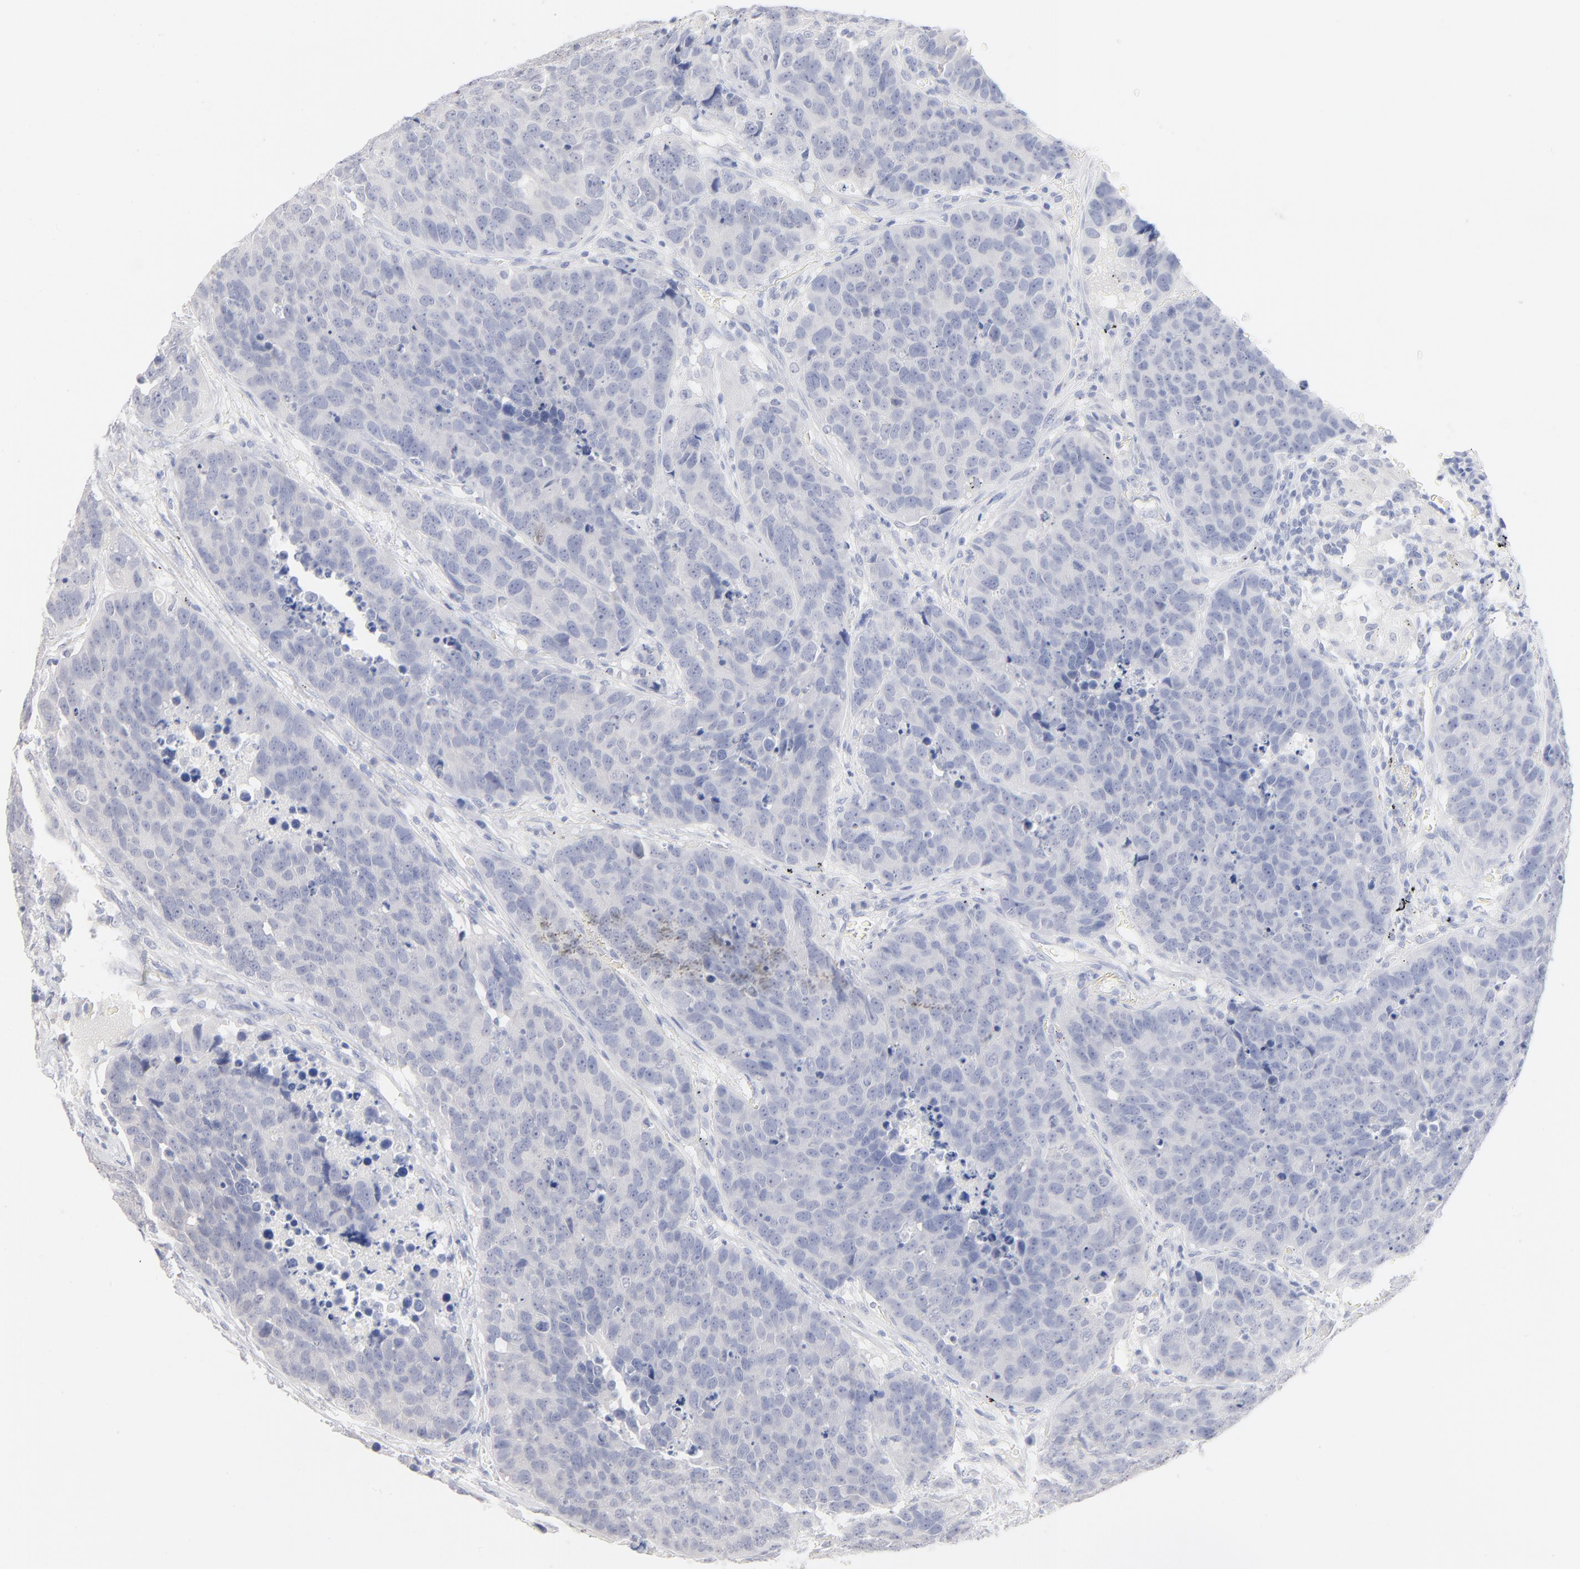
{"staining": {"intensity": "negative", "quantity": "none", "location": "none"}, "tissue": "carcinoid", "cell_type": "Tumor cells", "image_type": "cancer", "snomed": [{"axis": "morphology", "description": "Carcinoid, malignant, NOS"}, {"axis": "topography", "description": "Lung"}], "caption": "Immunohistochemistry of human malignant carcinoid exhibits no expression in tumor cells. (Stains: DAB (3,3'-diaminobenzidine) immunohistochemistry (IHC) with hematoxylin counter stain, Microscopy: brightfield microscopy at high magnification).", "gene": "ONECUT1", "patient": {"sex": "male", "age": 60}}